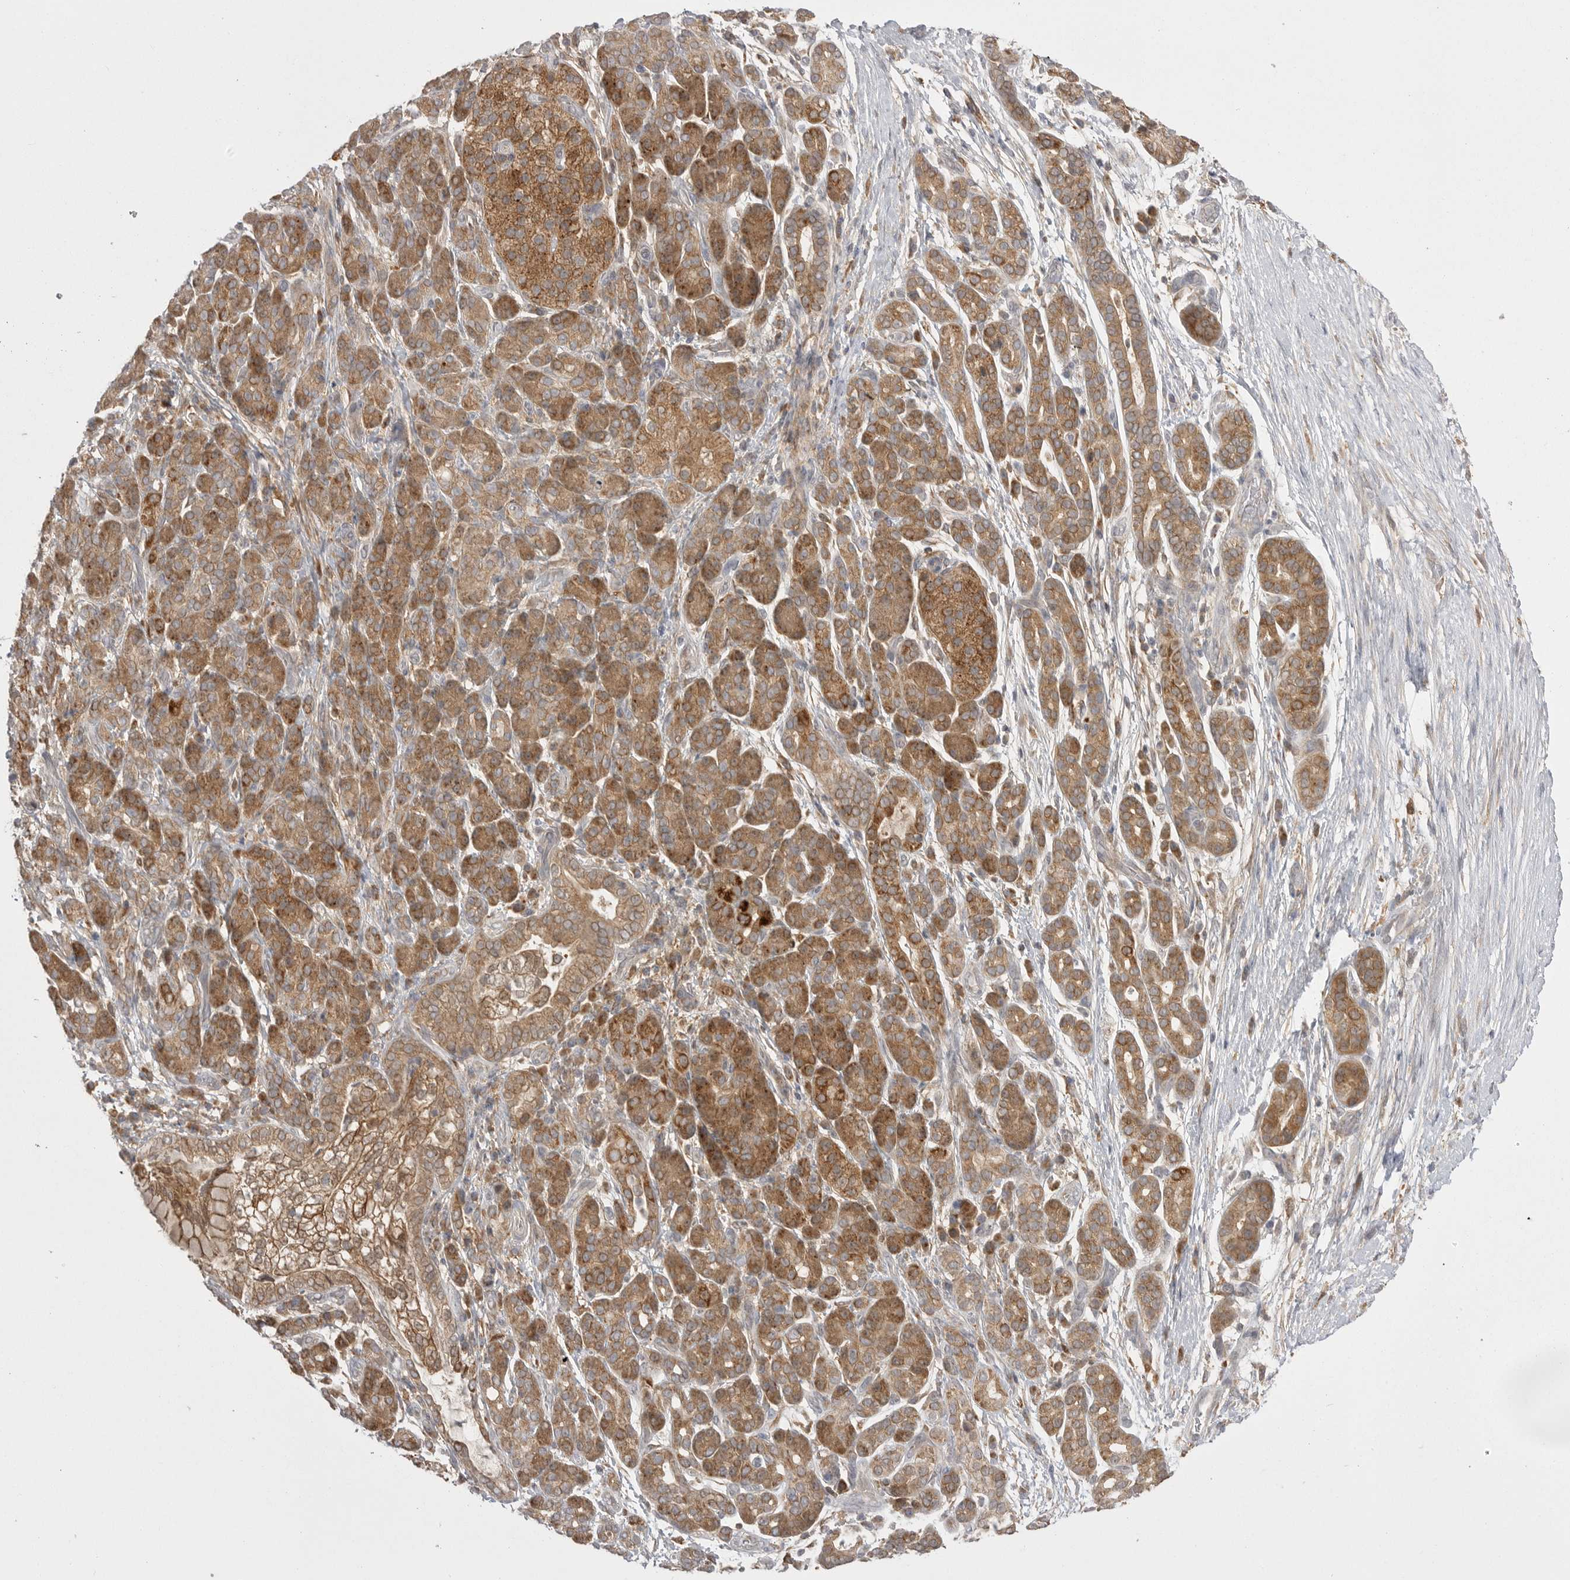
{"staining": {"intensity": "moderate", "quantity": ">75%", "location": "cytoplasmic/membranous"}, "tissue": "pancreatic cancer", "cell_type": "Tumor cells", "image_type": "cancer", "snomed": [{"axis": "morphology", "description": "Adenocarcinoma, NOS"}, {"axis": "topography", "description": "Pancreas"}], "caption": "Moderate cytoplasmic/membranous protein positivity is appreciated in about >75% of tumor cells in pancreatic cancer (adenocarcinoma). (brown staining indicates protein expression, while blue staining denotes nuclei).", "gene": "KYAT3", "patient": {"sex": "male", "age": 72}}